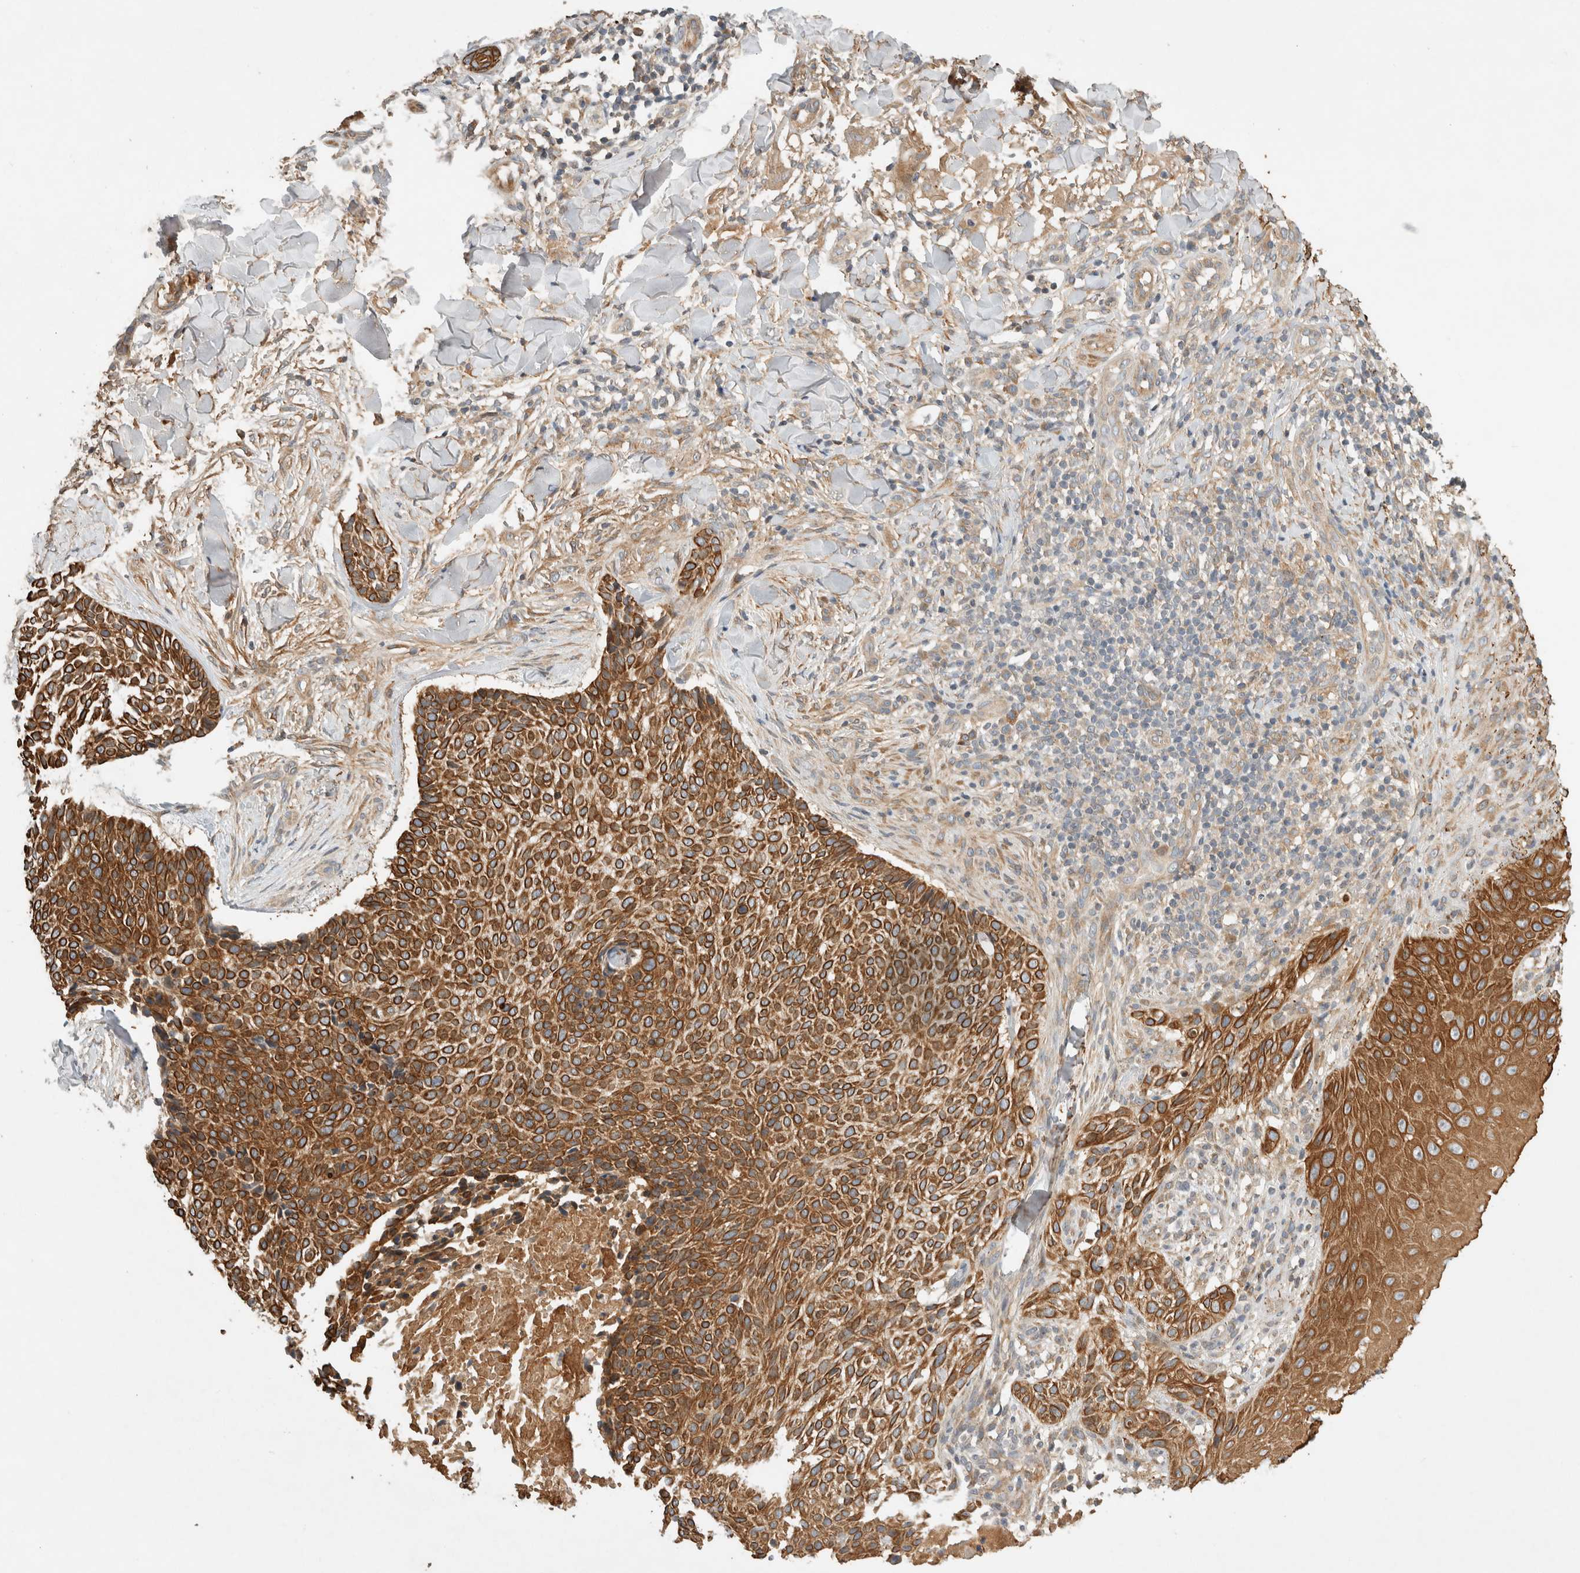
{"staining": {"intensity": "strong", "quantity": ">75%", "location": "cytoplasmic/membranous"}, "tissue": "skin cancer", "cell_type": "Tumor cells", "image_type": "cancer", "snomed": [{"axis": "morphology", "description": "Normal tissue, NOS"}, {"axis": "morphology", "description": "Basal cell carcinoma"}, {"axis": "topography", "description": "Skin"}], "caption": "Skin basal cell carcinoma tissue shows strong cytoplasmic/membranous positivity in about >75% of tumor cells (IHC, brightfield microscopy, high magnification).", "gene": "ARMC9", "patient": {"sex": "male", "age": 67}}